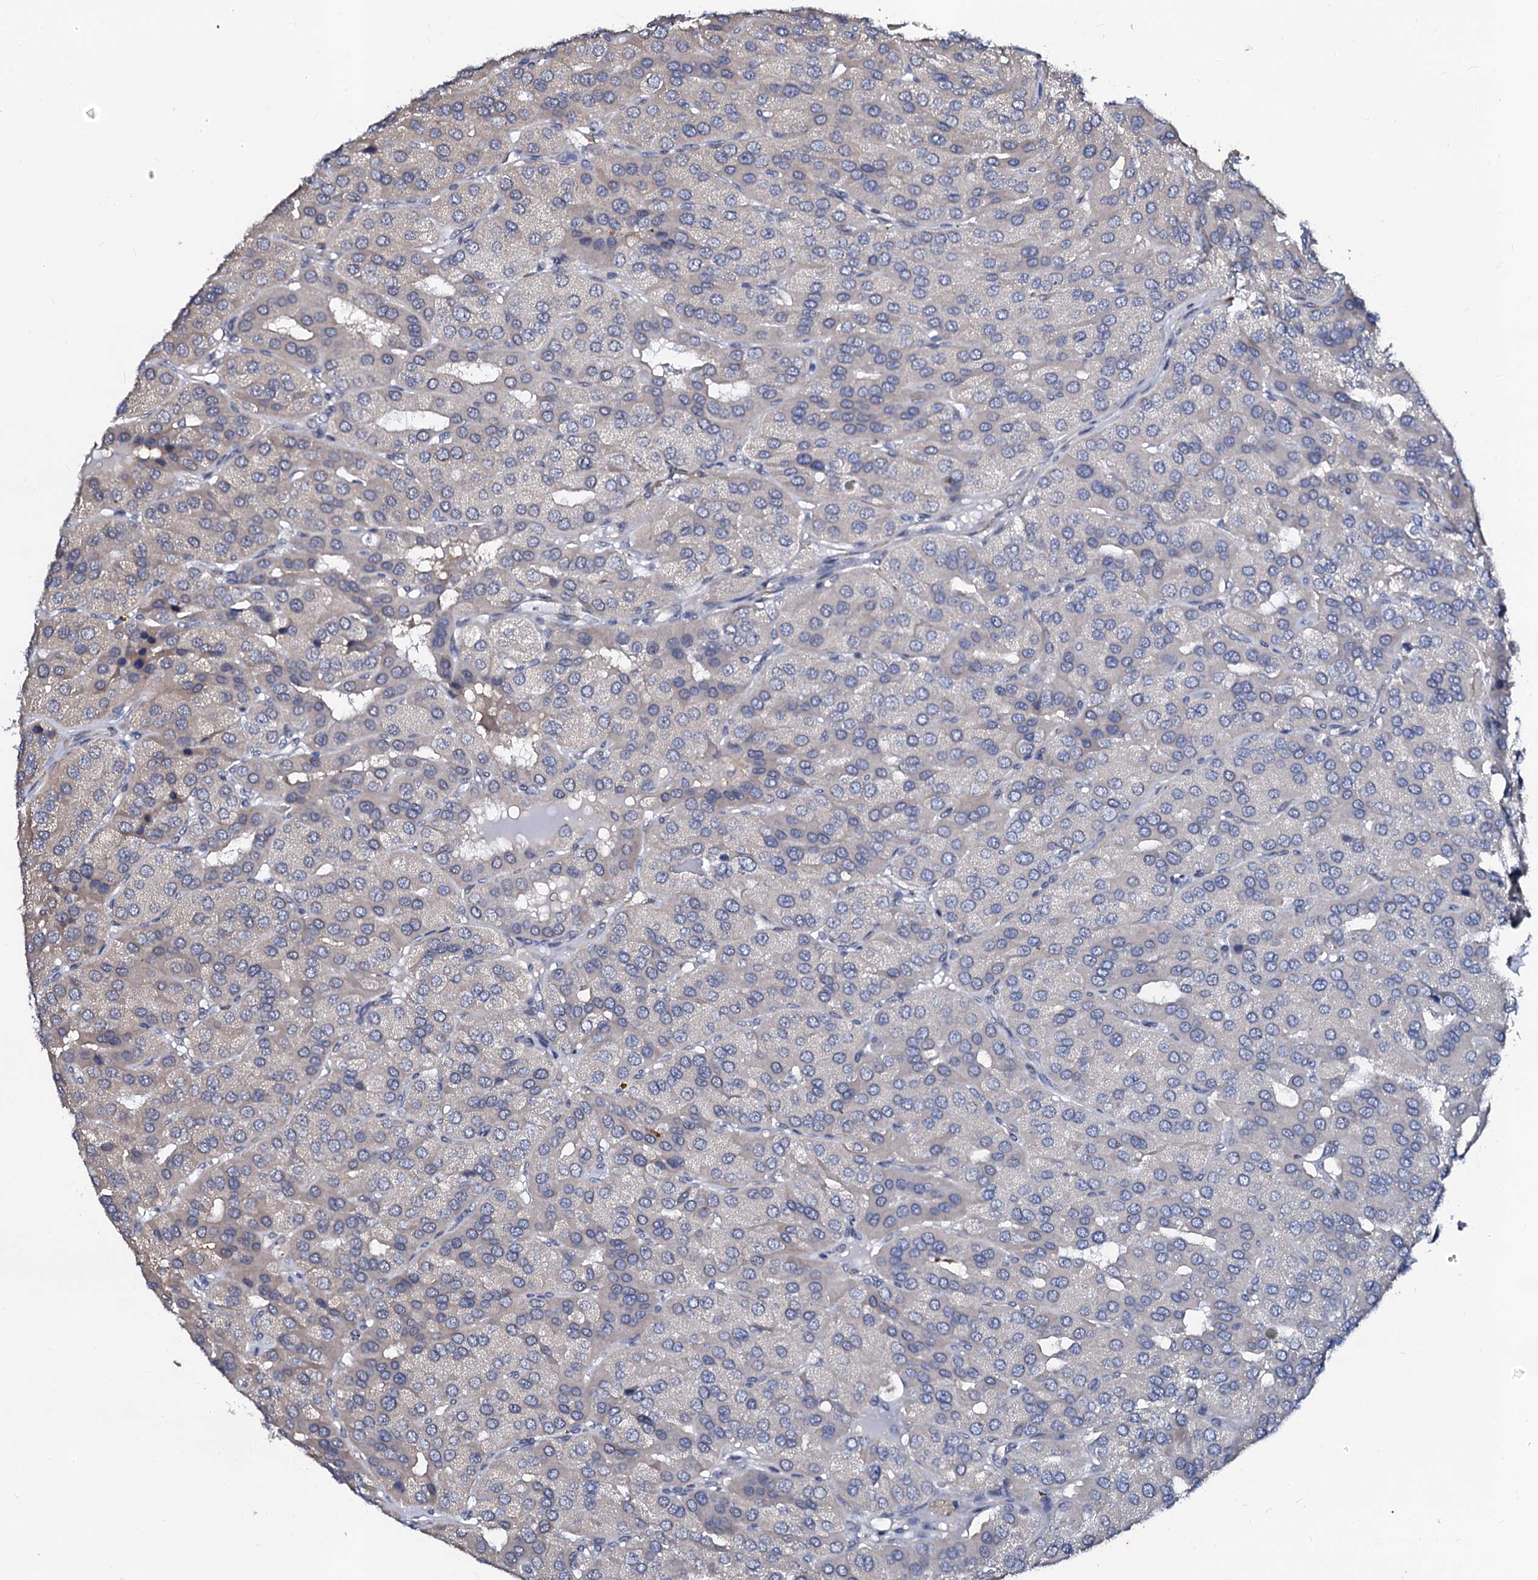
{"staining": {"intensity": "negative", "quantity": "none", "location": "none"}, "tissue": "parathyroid gland", "cell_type": "Glandular cells", "image_type": "normal", "snomed": [{"axis": "morphology", "description": "Normal tissue, NOS"}, {"axis": "morphology", "description": "Adenoma, NOS"}, {"axis": "topography", "description": "Parathyroid gland"}], "caption": "Protein analysis of benign parathyroid gland displays no significant expression in glandular cells. Nuclei are stained in blue.", "gene": "GPR176", "patient": {"sex": "female", "age": 86}}